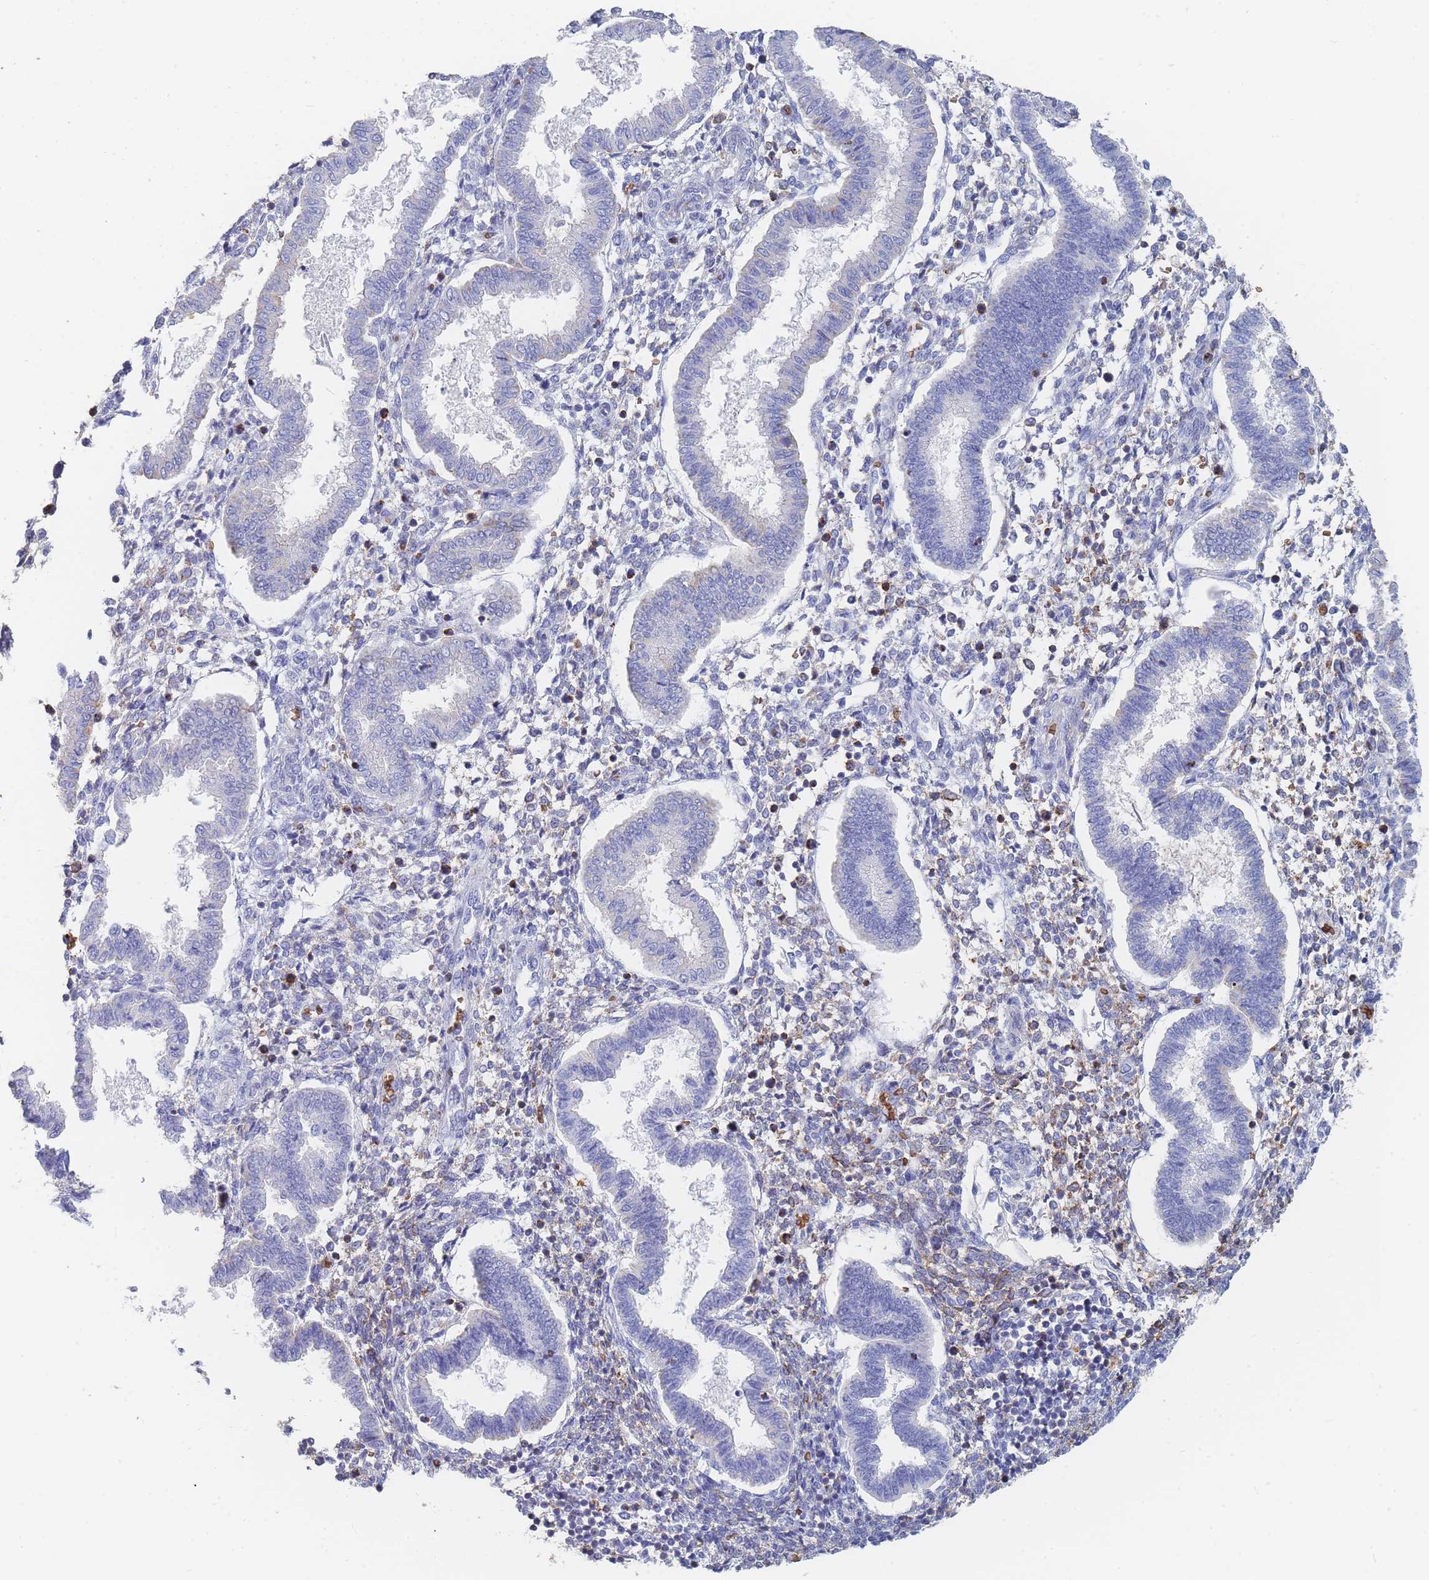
{"staining": {"intensity": "negative", "quantity": "none", "location": "none"}, "tissue": "endometrium", "cell_type": "Cells in endometrial stroma", "image_type": "normal", "snomed": [{"axis": "morphology", "description": "Normal tissue, NOS"}, {"axis": "topography", "description": "Endometrium"}], "caption": "An IHC micrograph of normal endometrium is shown. There is no staining in cells in endometrial stroma of endometrium.", "gene": "SLC2A1", "patient": {"sex": "female", "age": 24}}